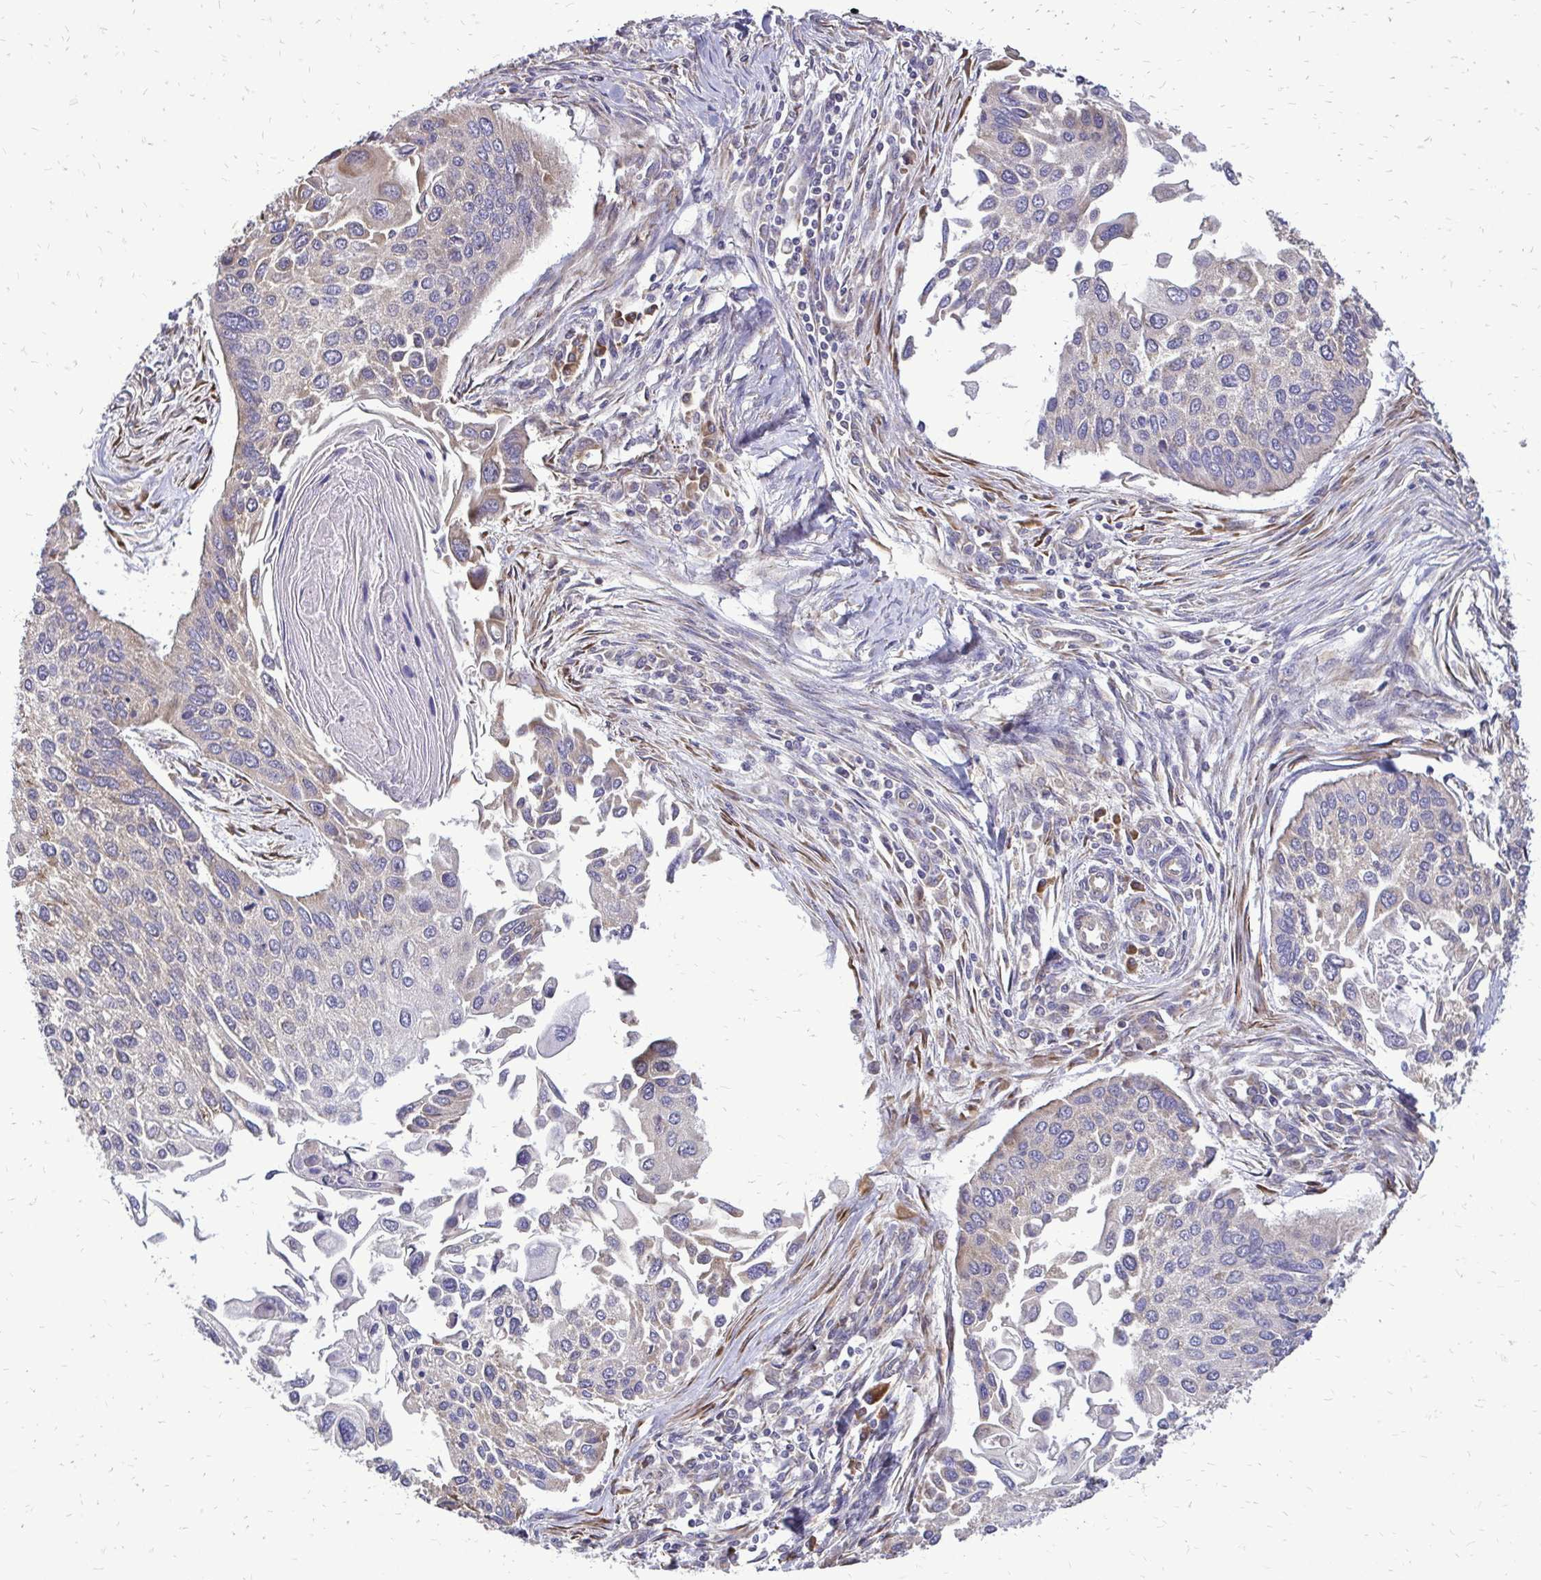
{"staining": {"intensity": "negative", "quantity": "none", "location": "none"}, "tissue": "lung cancer", "cell_type": "Tumor cells", "image_type": "cancer", "snomed": [{"axis": "morphology", "description": "Squamous cell carcinoma, NOS"}, {"axis": "morphology", "description": "Squamous cell carcinoma, metastatic, NOS"}, {"axis": "topography", "description": "Lung"}], "caption": "Immunohistochemistry (IHC) of human lung cancer shows no staining in tumor cells.", "gene": "RPS3", "patient": {"sex": "male", "age": 63}}